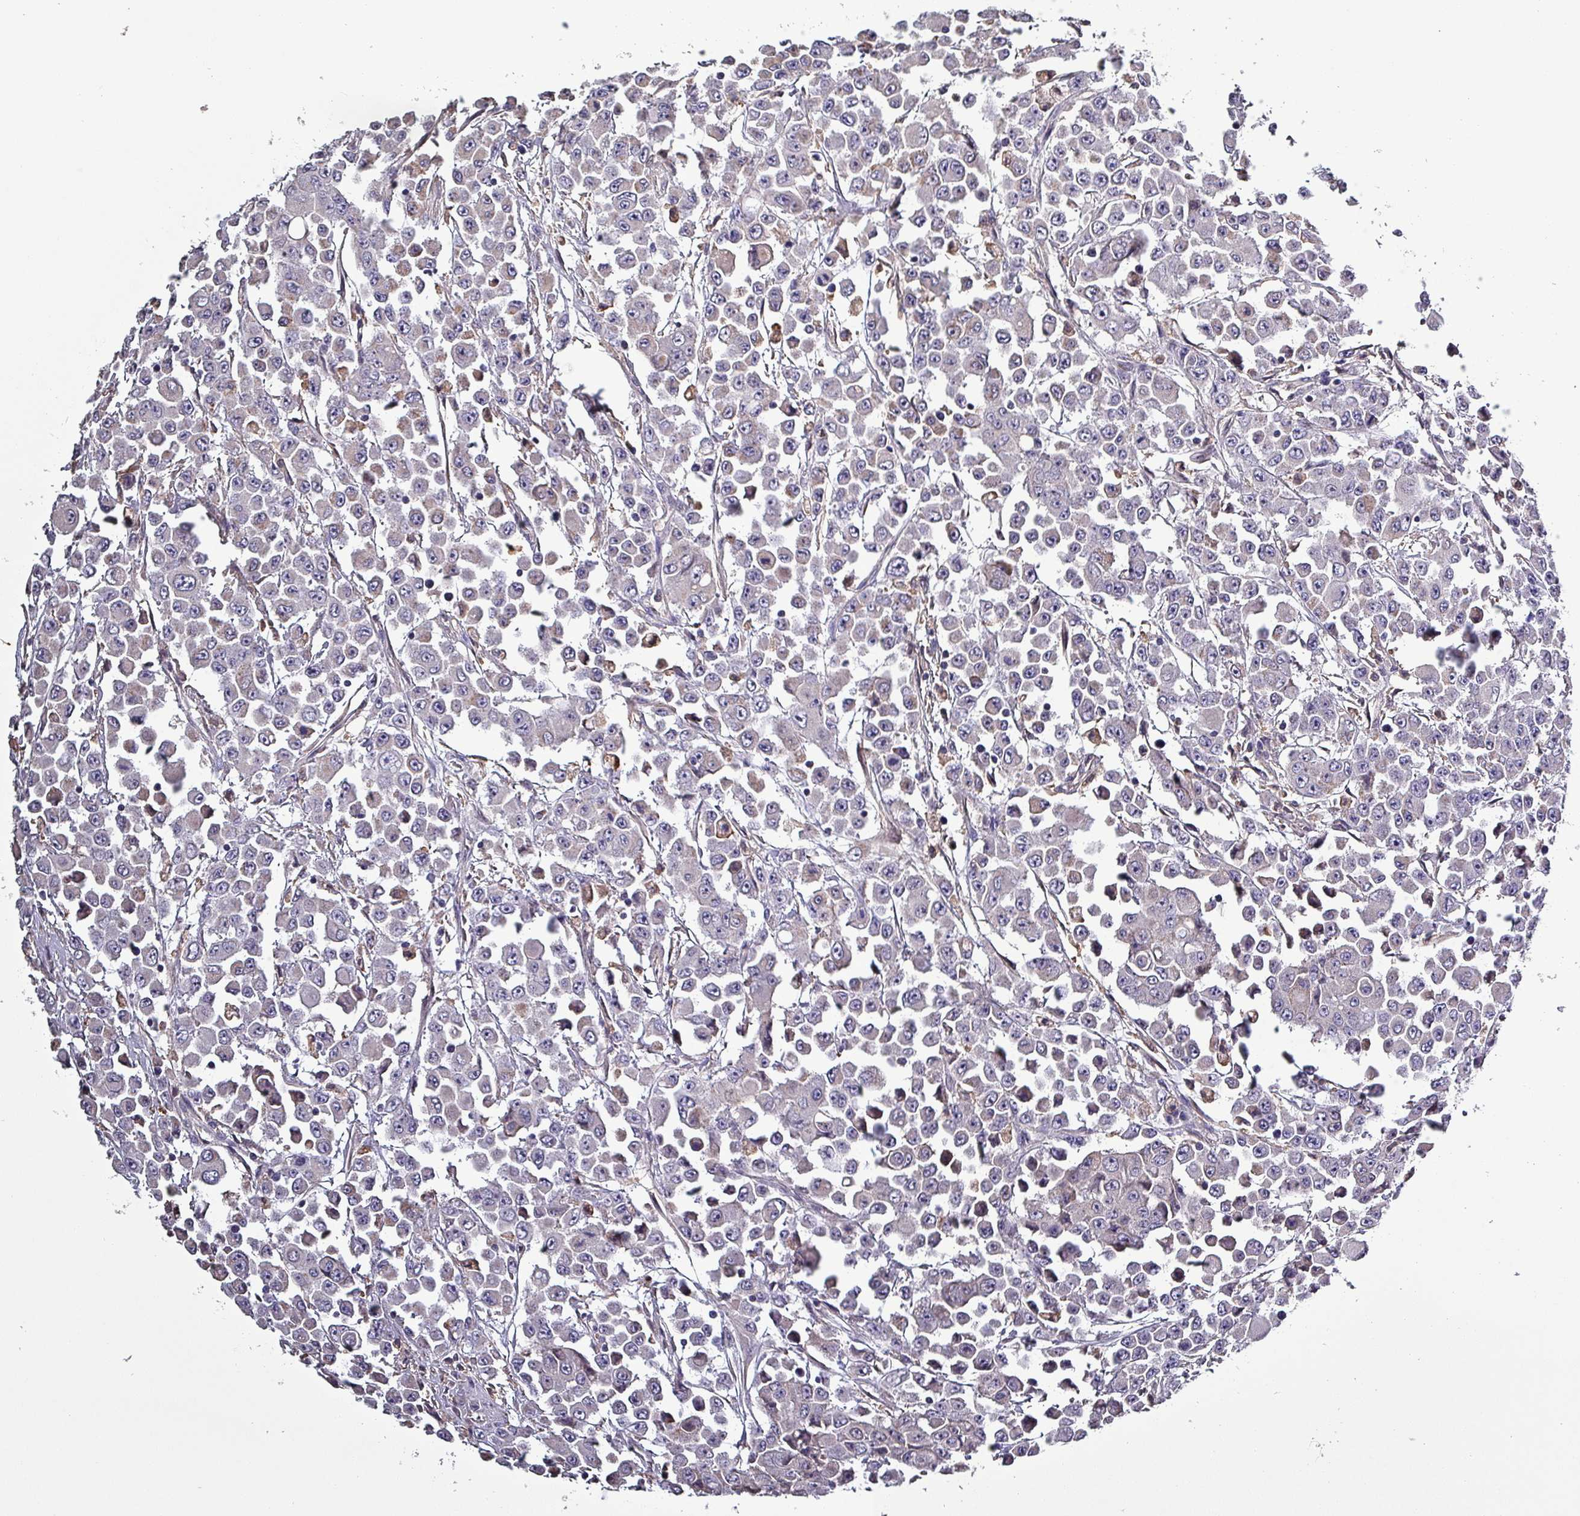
{"staining": {"intensity": "negative", "quantity": "none", "location": "none"}, "tissue": "colorectal cancer", "cell_type": "Tumor cells", "image_type": "cancer", "snomed": [{"axis": "morphology", "description": "Adenocarcinoma, NOS"}, {"axis": "topography", "description": "Colon"}], "caption": "Image shows no significant protein positivity in tumor cells of colorectal cancer (adenocarcinoma).", "gene": "HTRA4", "patient": {"sex": "male", "age": 51}}